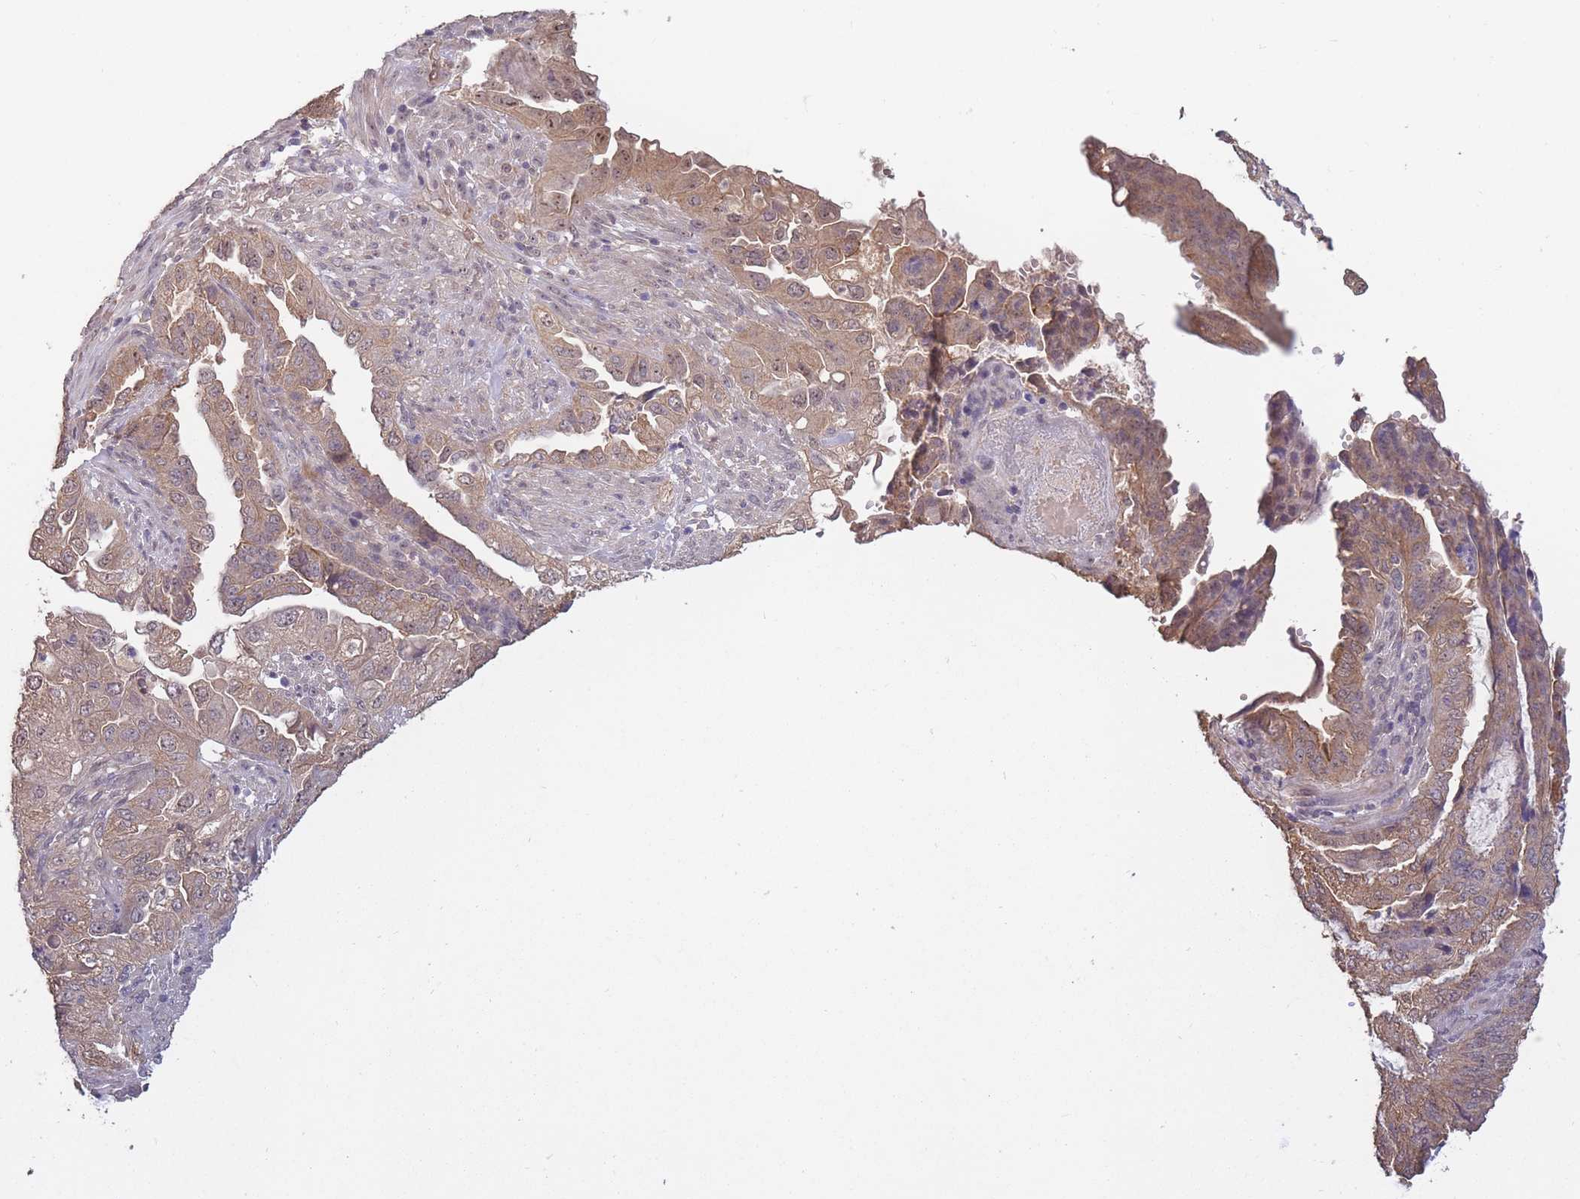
{"staining": {"intensity": "moderate", "quantity": "25%-75%", "location": "cytoplasmic/membranous"}, "tissue": "endometrial cancer", "cell_type": "Tumor cells", "image_type": "cancer", "snomed": [{"axis": "morphology", "description": "Adenocarcinoma, NOS"}, {"axis": "topography", "description": "Endometrium"}], "caption": "The immunohistochemical stain highlights moderate cytoplasmic/membranous staining in tumor cells of endometrial cancer tissue.", "gene": "KIAA1755", "patient": {"sex": "female", "age": 51}}